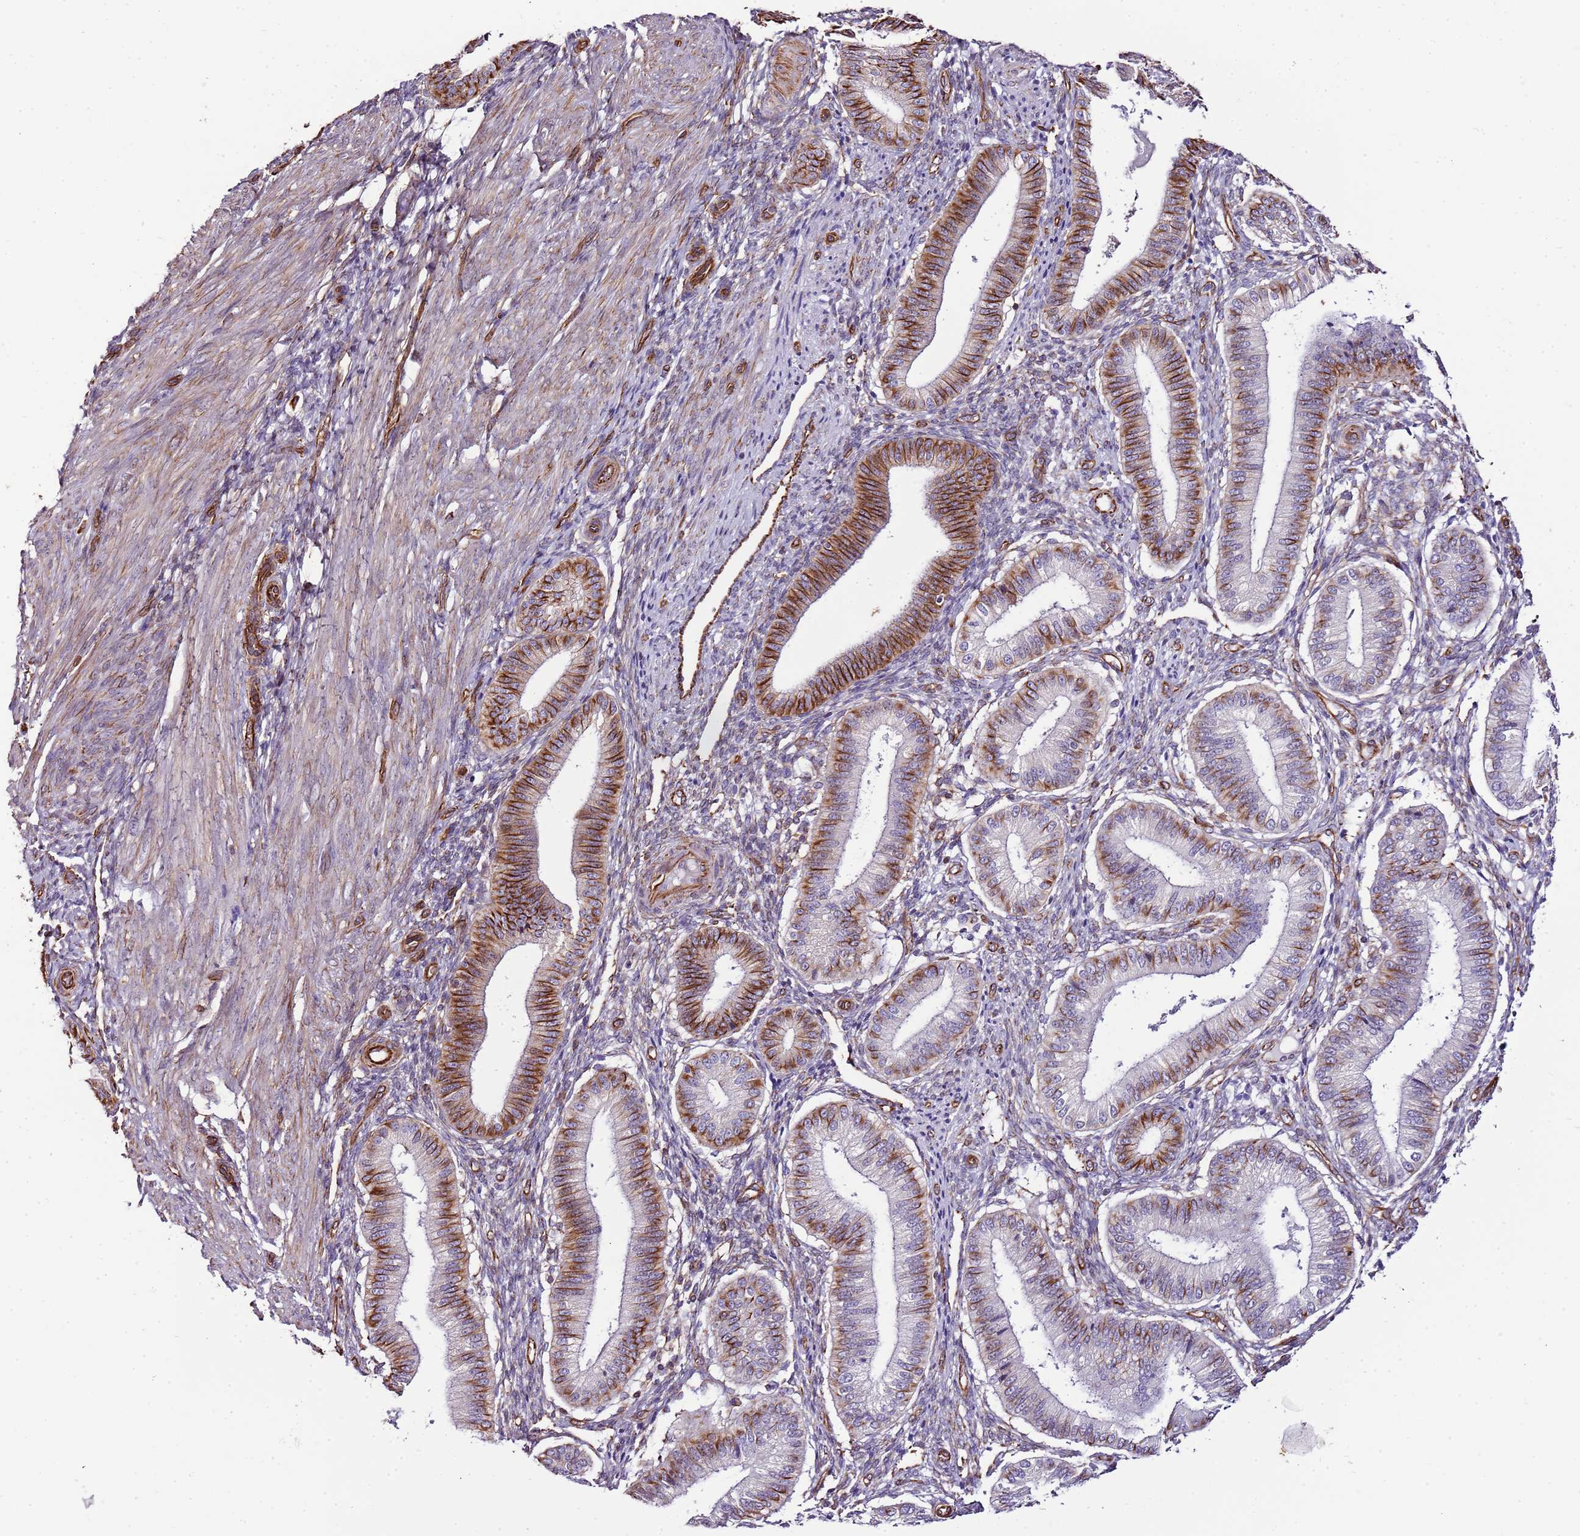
{"staining": {"intensity": "moderate", "quantity": "<25%", "location": "cytoplasmic/membranous"}, "tissue": "endometrium", "cell_type": "Cells in endometrial stroma", "image_type": "normal", "snomed": [{"axis": "morphology", "description": "Normal tissue, NOS"}, {"axis": "topography", "description": "Endometrium"}], "caption": "Moderate cytoplasmic/membranous staining for a protein is identified in approximately <25% of cells in endometrial stroma of normal endometrium using immunohistochemistry (IHC).", "gene": "ZNF786", "patient": {"sex": "female", "age": 39}}